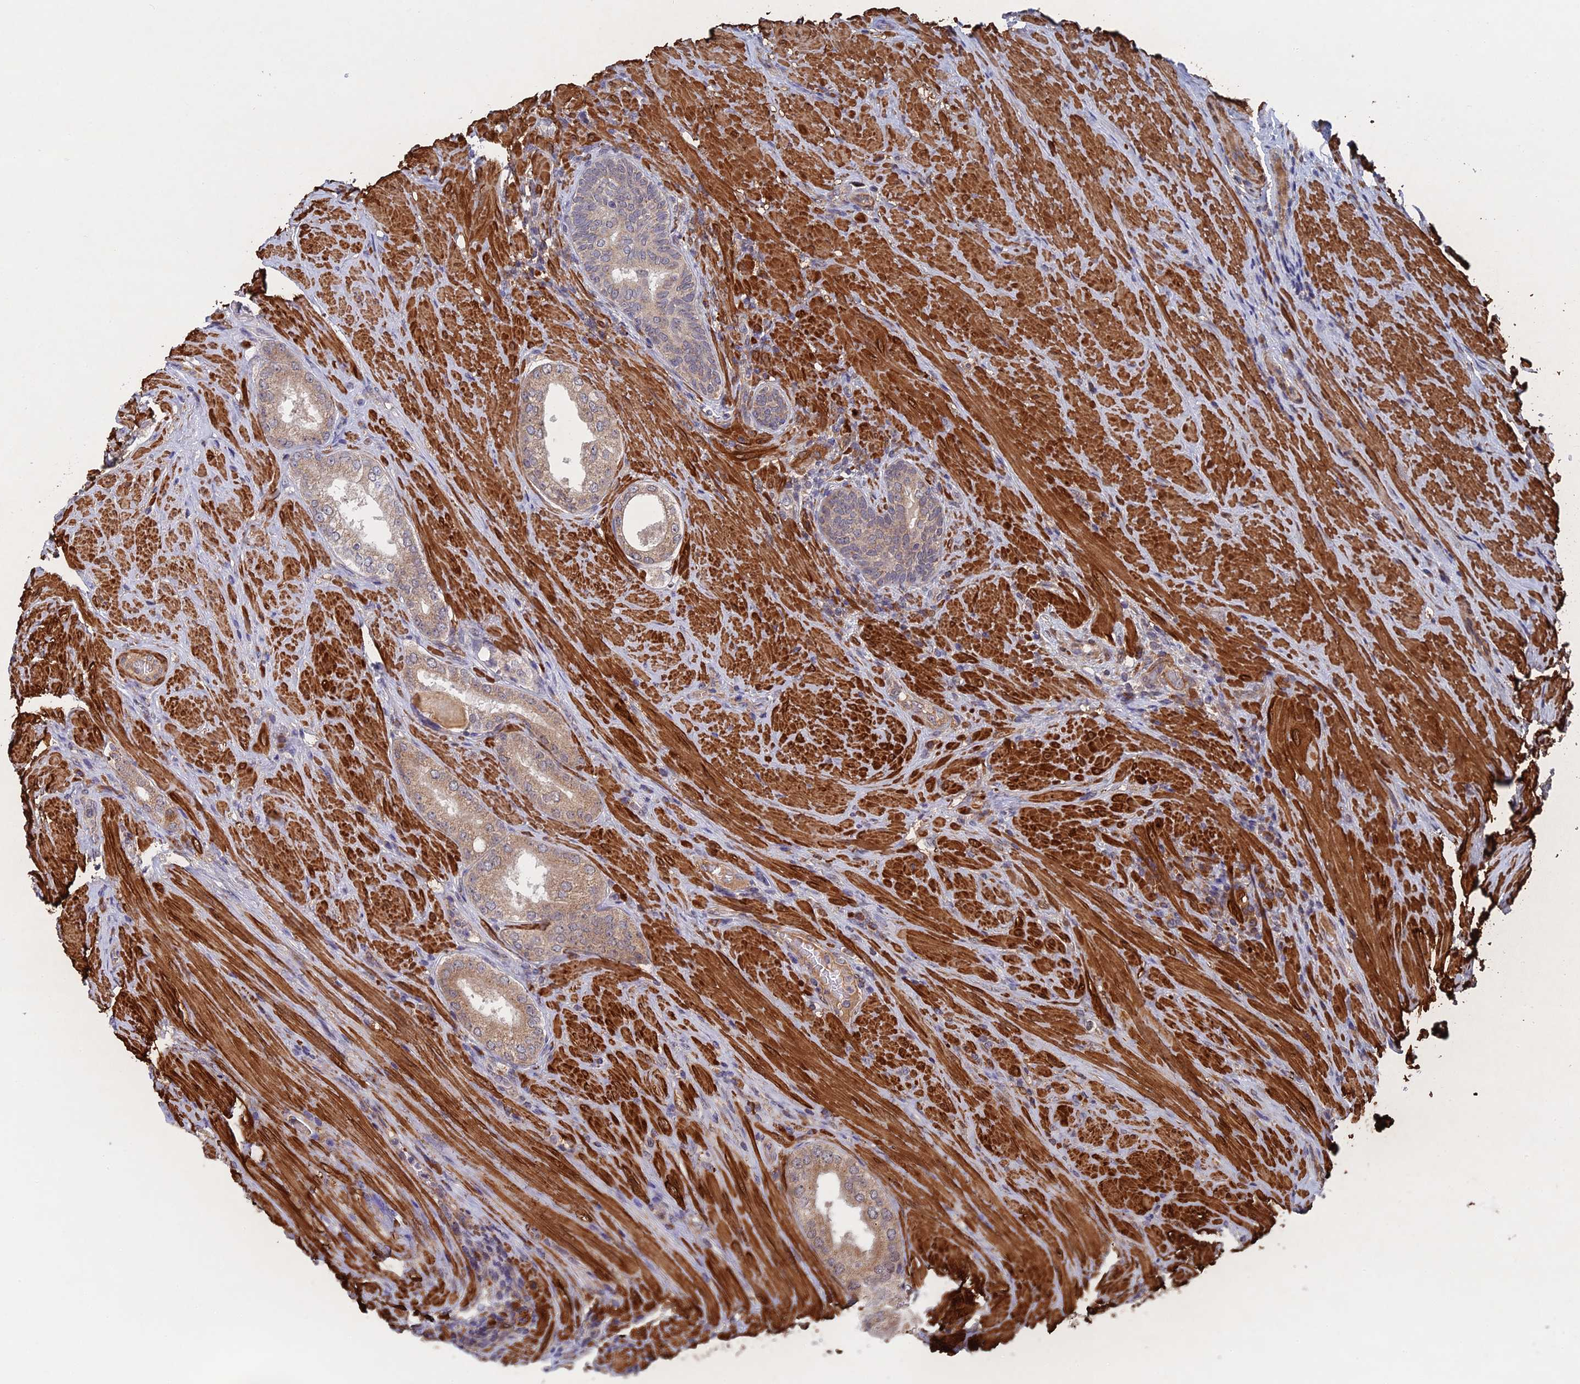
{"staining": {"intensity": "moderate", "quantity": "25%-75%", "location": "cytoplasmic/membranous"}, "tissue": "prostate cancer", "cell_type": "Tumor cells", "image_type": "cancer", "snomed": [{"axis": "morphology", "description": "Adenocarcinoma, Low grade"}, {"axis": "topography", "description": "Prostate"}], "caption": "Human prostate cancer stained for a protein (brown) reveals moderate cytoplasmic/membranous positive expression in approximately 25%-75% of tumor cells.", "gene": "ZNF320", "patient": {"sex": "male", "age": 68}}